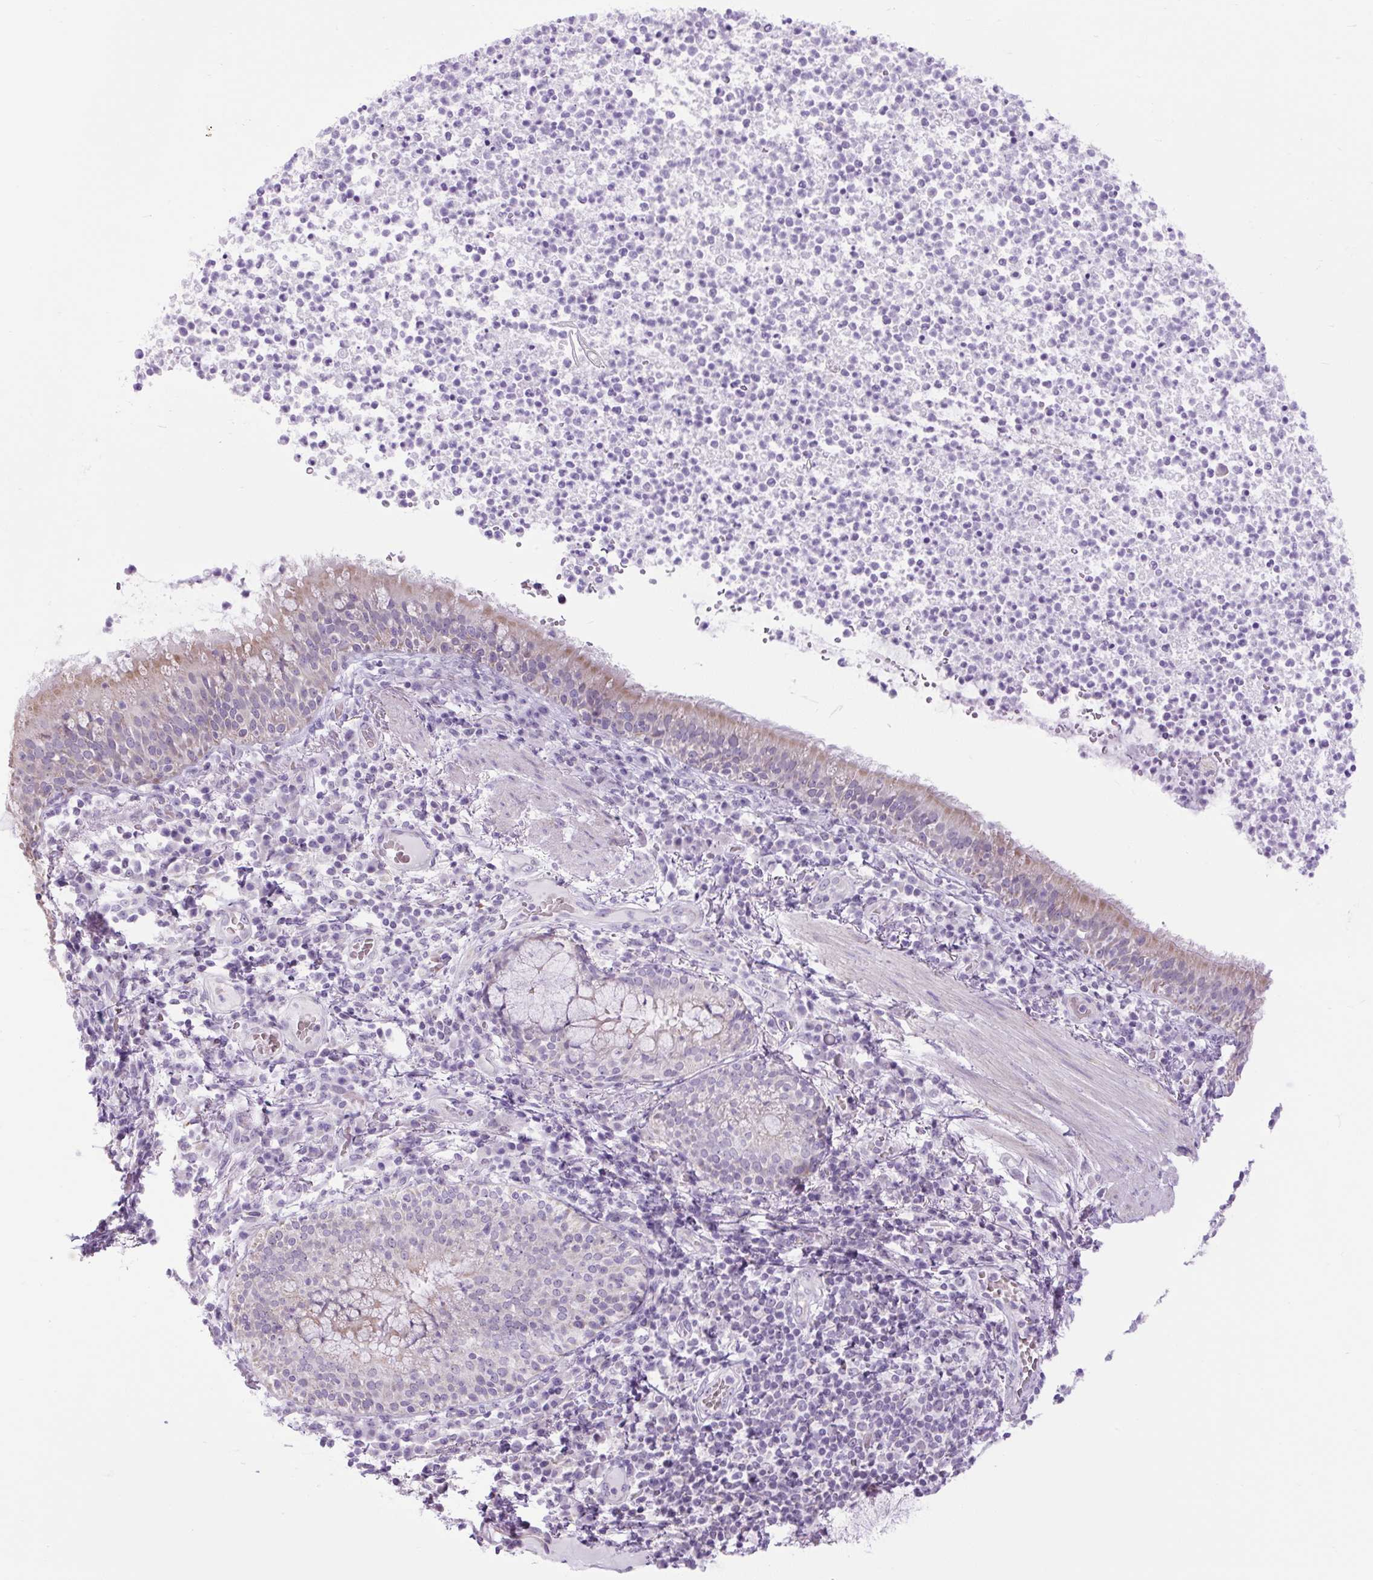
{"staining": {"intensity": "weak", "quantity": "25%-75%", "location": "cytoplasmic/membranous"}, "tissue": "bronchus", "cell_type": "Respiratory epithelial cells", "image_type": "normal", "snomed": [{"axis": "morphology", "description": "Normal tissue, NOS"}, {"axis": "topography", "description": "Cartilage tissue"}, {"axis": "topography", "description": "Bronchus"}], "caption": "Immunohistochemistry (IHC) photomicrograph of normal bronchus stained for a protein (brown), which exhibits low levels of weak cytoplasmic/membranous positivity in approximately 25%-75% of respiratory epithelial cells.", "gene": "RNASE10", "patient": {"sex": "male", "age": 56}}